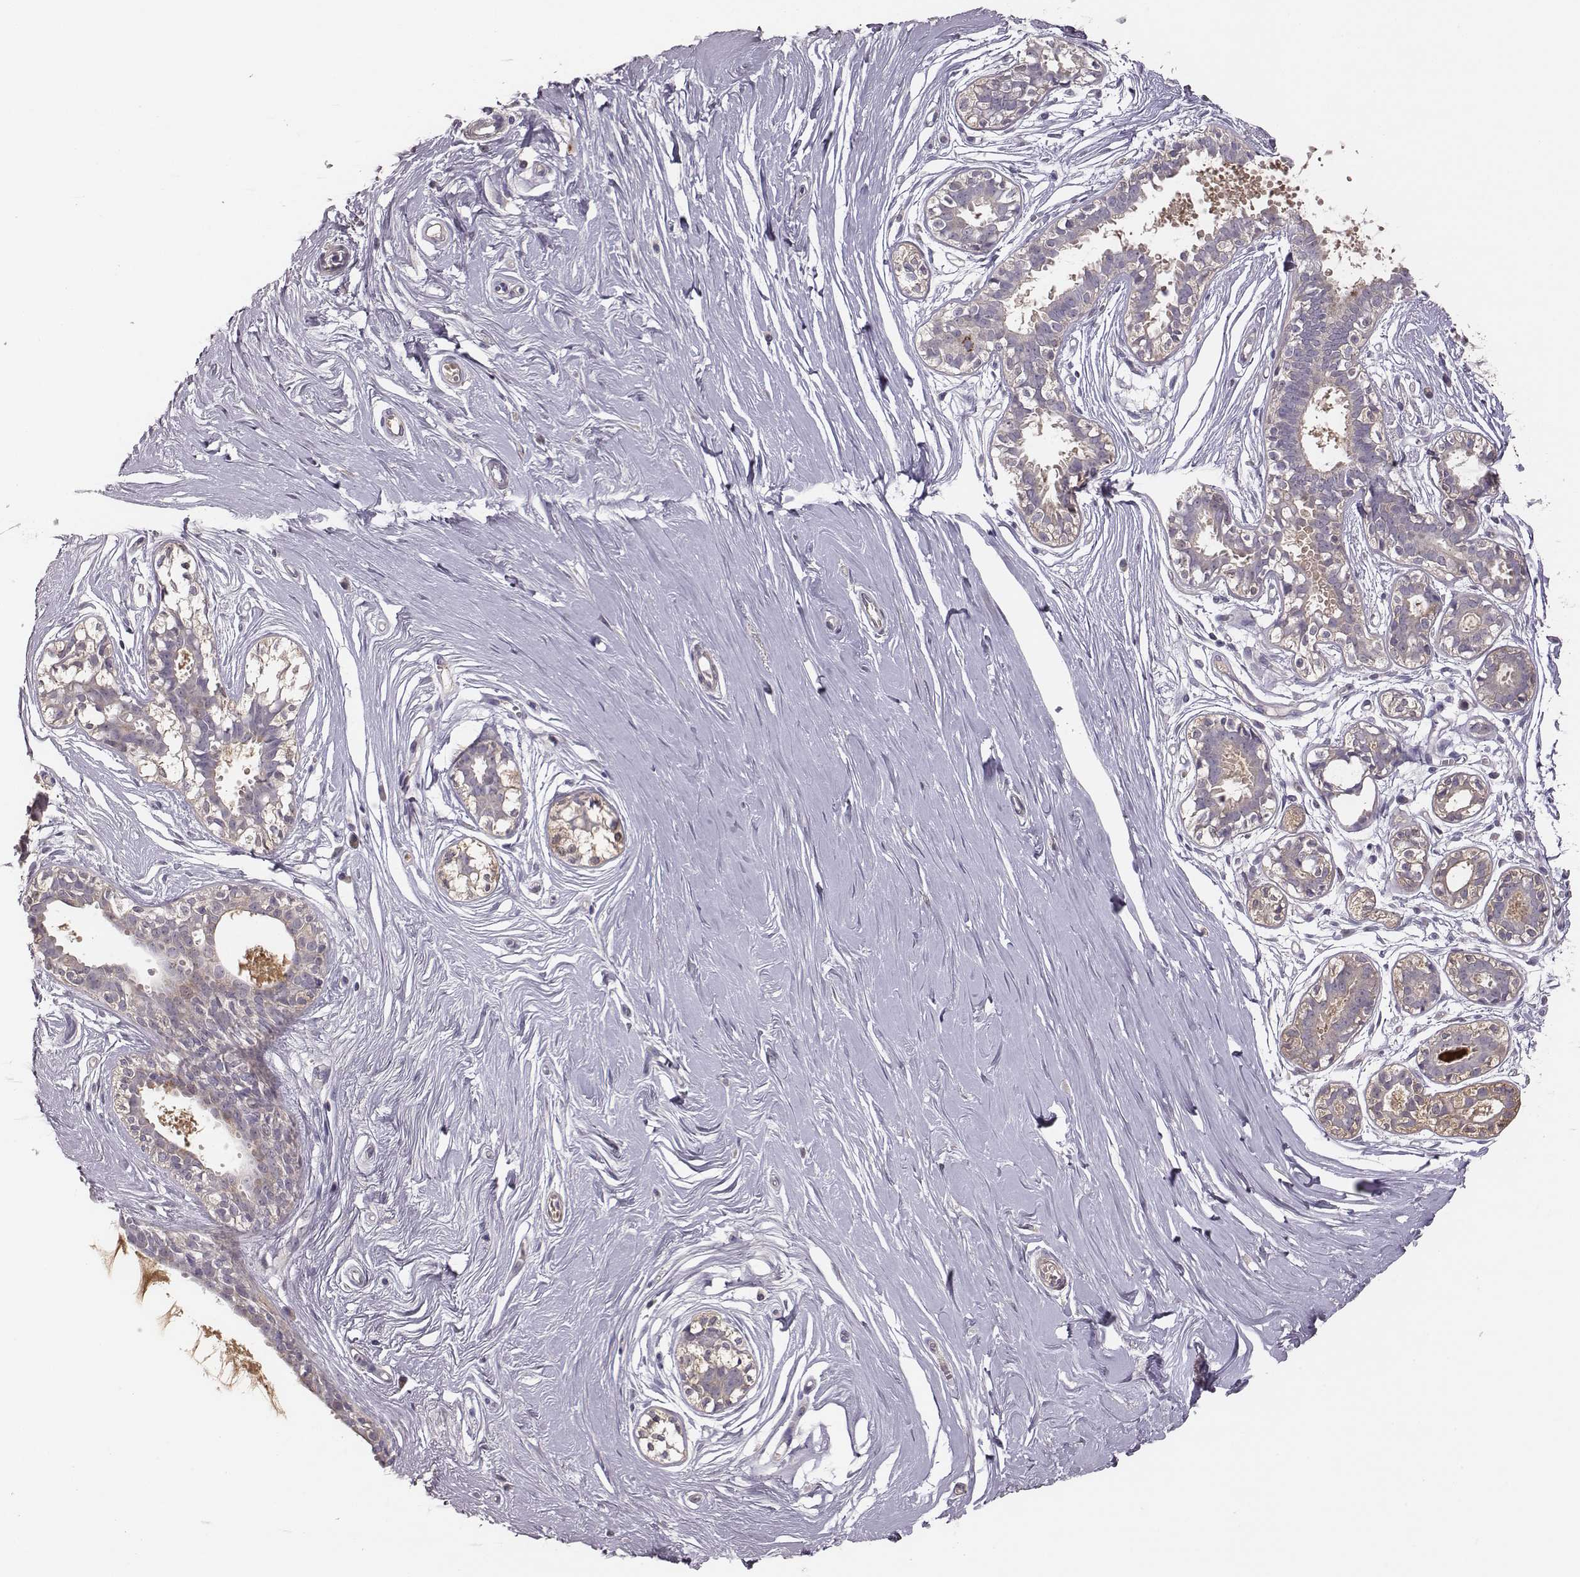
{"staining": {"intensity": "negative", "quantity": "none", "location": "none"}, "tissue": "breast", "cell_type": "Adipocytes", "image_type": "normal", "snomed": [{"axis": "morphology", "description": "Normal tissue, NOS"}, {"axis": "topography", "description": "Breast"}], "caption": "Micrograph shows no significant protein staining in adipocytes of benign breast.", "gene": "KMO", "patient": {"sex": "female", "age": 49}}